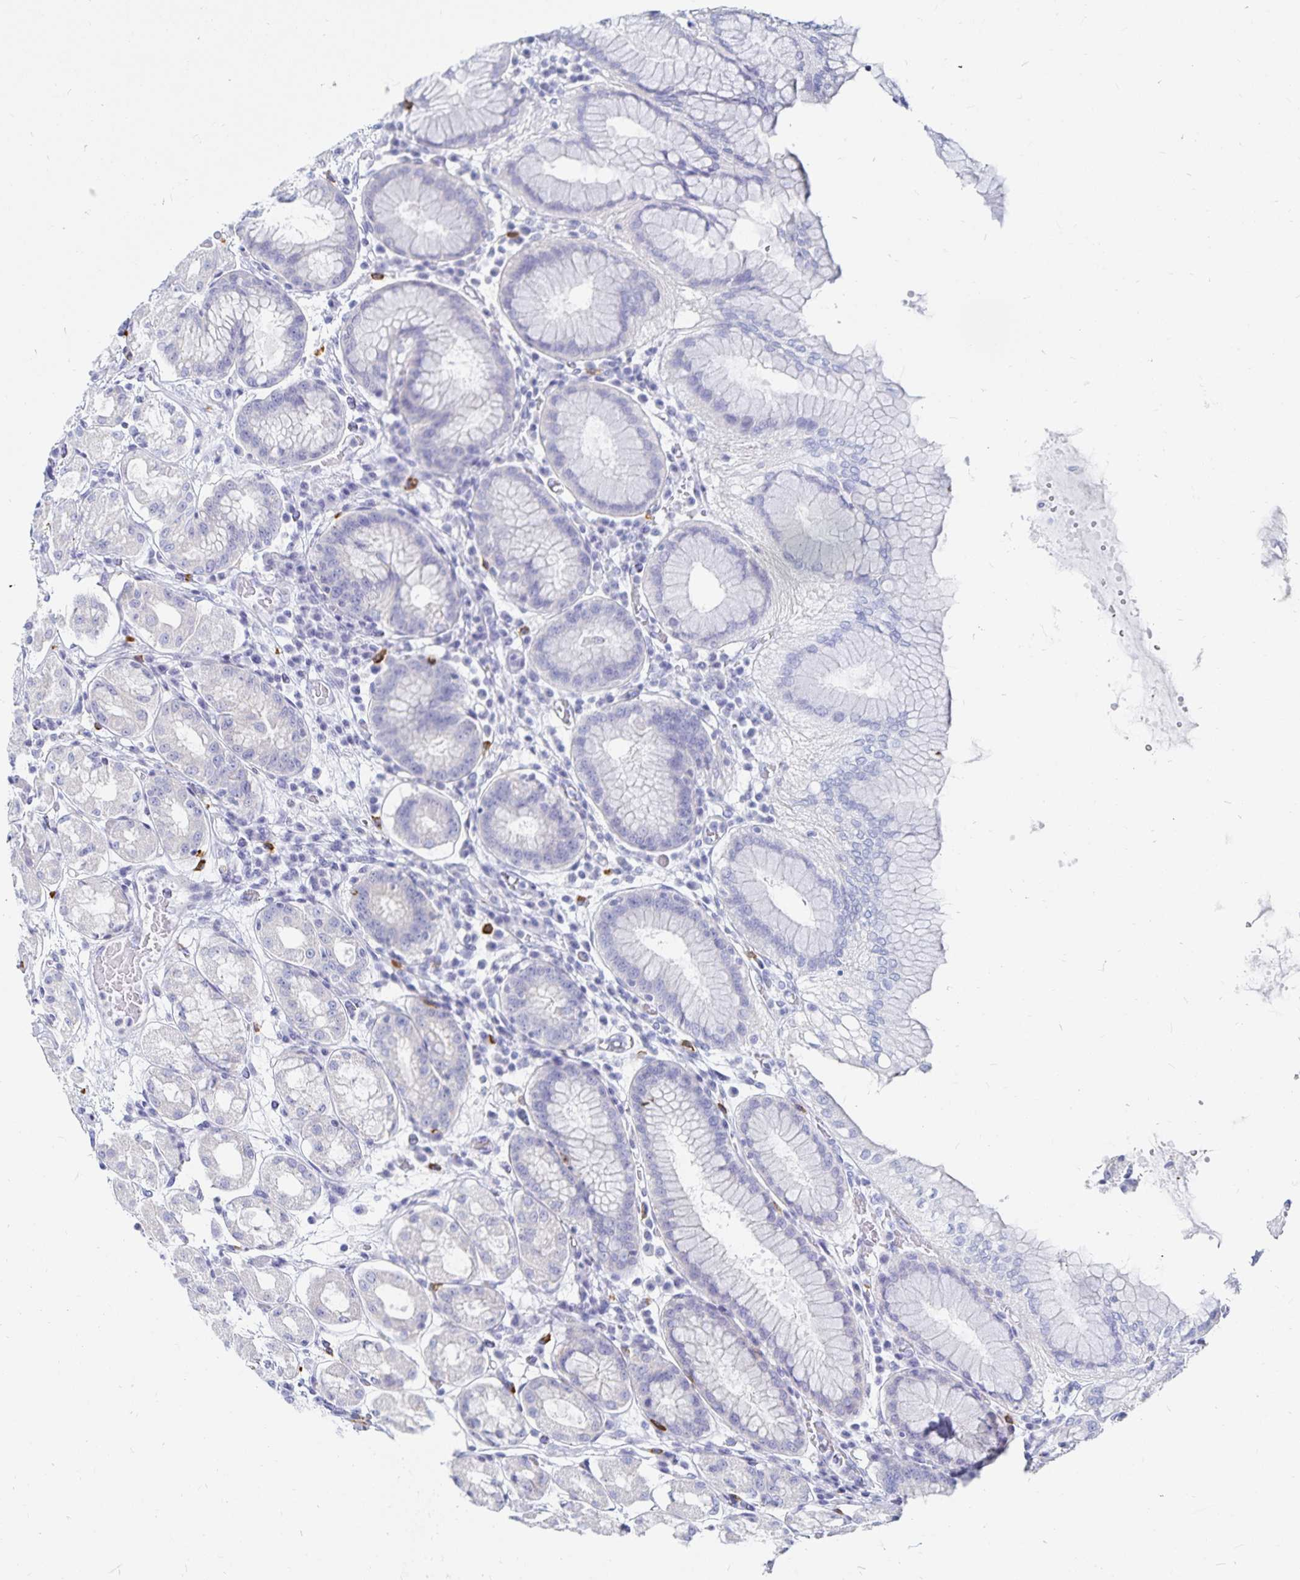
{"staining": {"intensity": "negative", "quantity": "none", "location": "none"}, "tissue": "stomach", "cell_type": "Glandular cells", "image_type": "normal", "snomed": [{"axis": "morphology", "description": "Normal tissue, NOS"}, {"axis": "topography", "description": "Stomach"}, {"axis": "topography", "description": "Stomach, lower"}], "caption": "The micrograph reveals no significant expression in glandular cells of stomach. (Brightfield microscopy of DAB (3,3'-diaminobenzidine) immunohistochemistry at high magnification).", "gene": "TNIP1", "patient": {"sex": "female", "age": 56}}